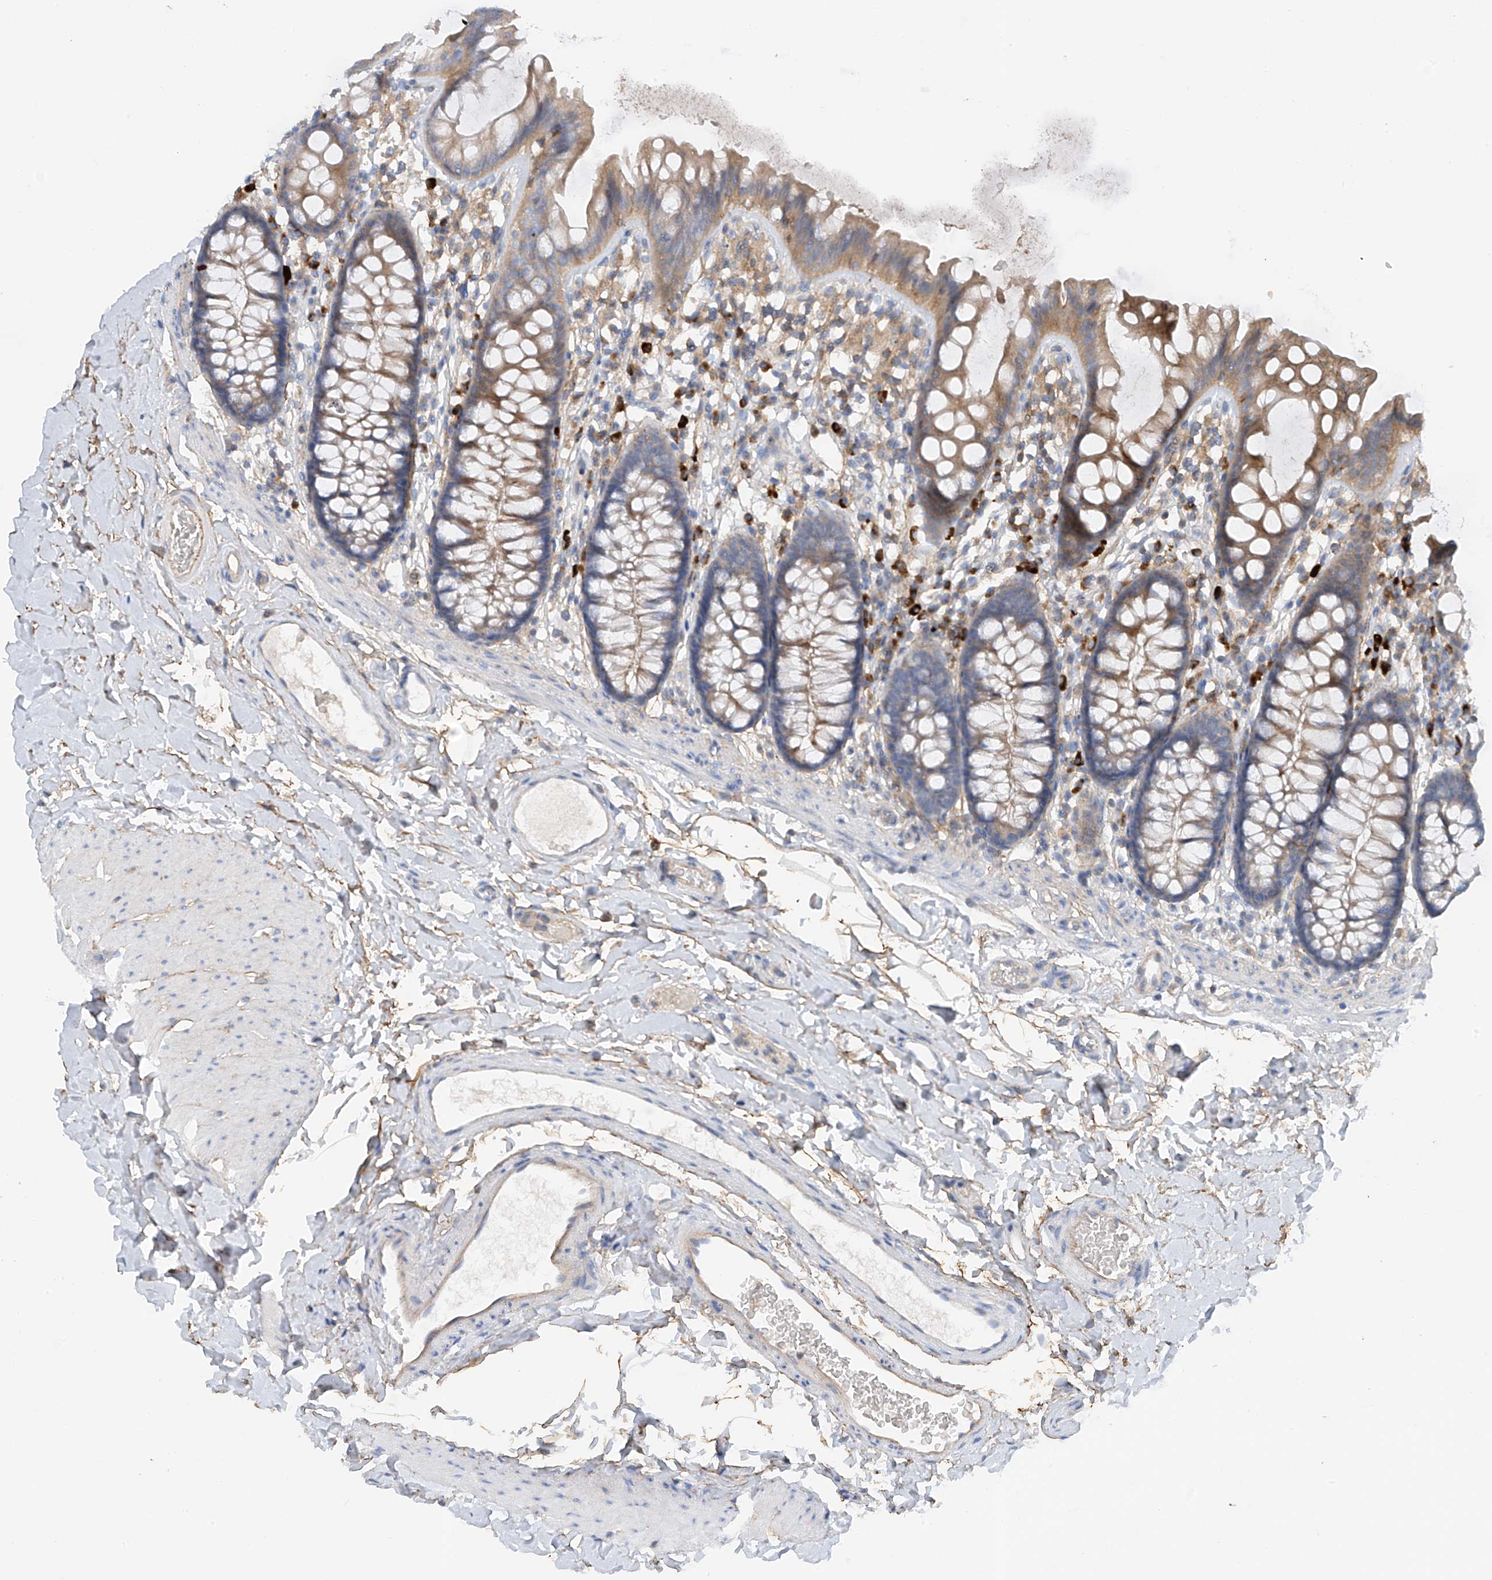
{"staining": {"intensity": "weak", "quantity": ">75%", "location": "cytoplasmic/membranous"}, "tissue": "colon", "cell_type": "Endothelial cells", "image_type": "normal", "snomed": [{"axis": "morphology", "description": "Normal tissue, NOS"}, {"axis": "topography", "description": "Colon"}], "caption": "Immunohistochemical staining of benign human colon demonstrates >75% levels of weak cytoplasmic/membranous protein staining in approximately >75% of endothelial cells. The protein of interest is shown in brown color, while the nuclei are stained blue.", "gene": "NALCN", "patient": {"sex": "female", "age": 62}}